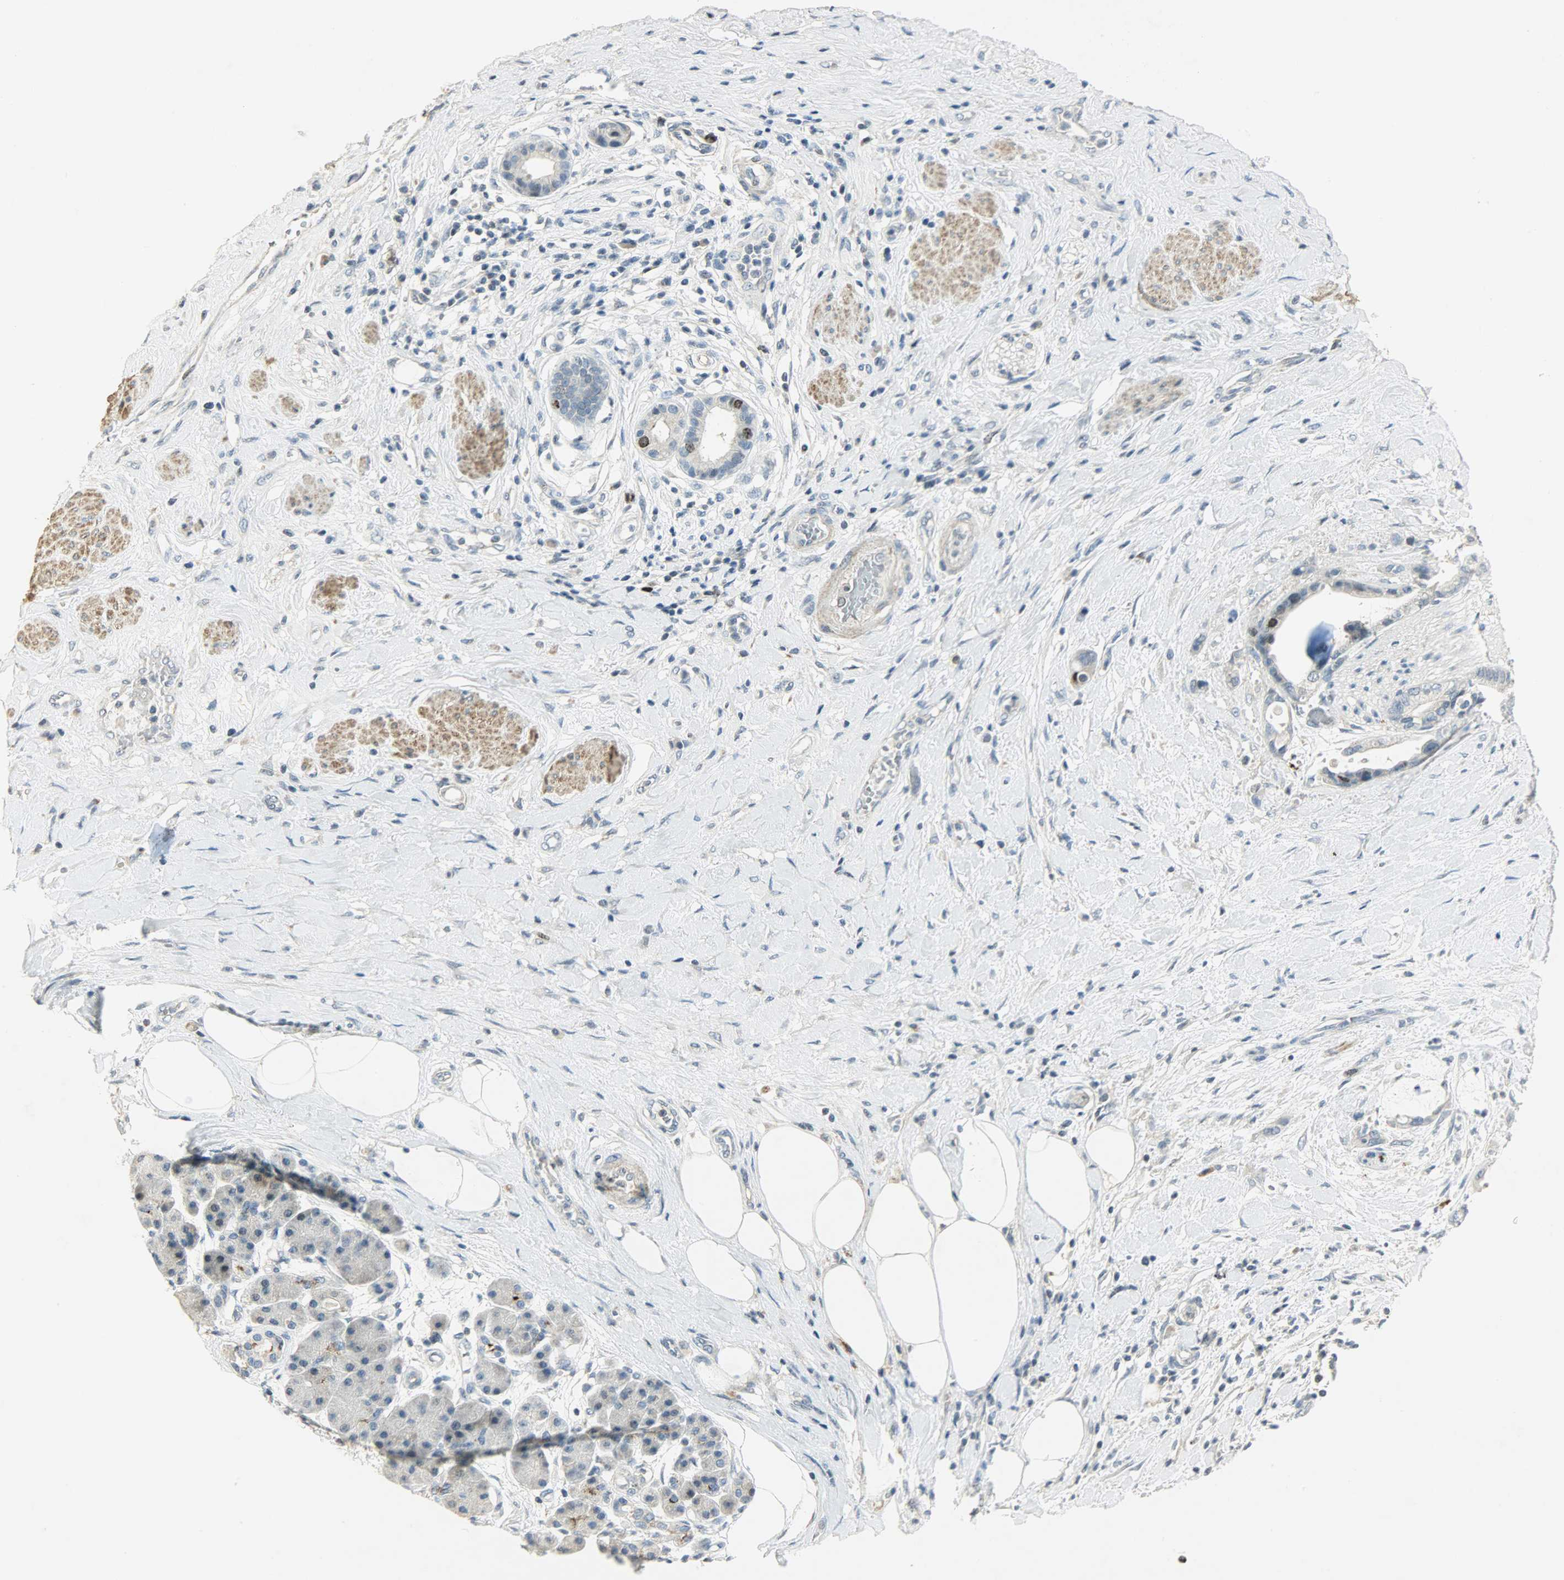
{"staining": {"intensity": "strong", "quantity": "<25%", "location": "nuclear"}, "tissue": "pancreatic cancer", "cell_type": "Tumor cells", "image_type": "cancer", "snomed": [{"axis": "morphology", "description": "Adenocarcinoma, NOS"}, {"axis": "morphology", "description": "Adenocarcinoma, metastatic, NOS"}, {"axis": "topography", "description": "Lymph node"}, {"axis": "topography", "description": "Pancreas"}, {"axis": "topography", "description": "Duodenum"}], "caption": "Immunohistochemistry (IHC) photomicrograph of human pancreatic cancer (metastatic adenocarcinoma) stained for a protein (brown), which demonstrates medium levels of strong nuclear expression in approximately <25% of tumor cells.", "gene": "AURKB", "patient": {"sex": "female", "age": 64}}